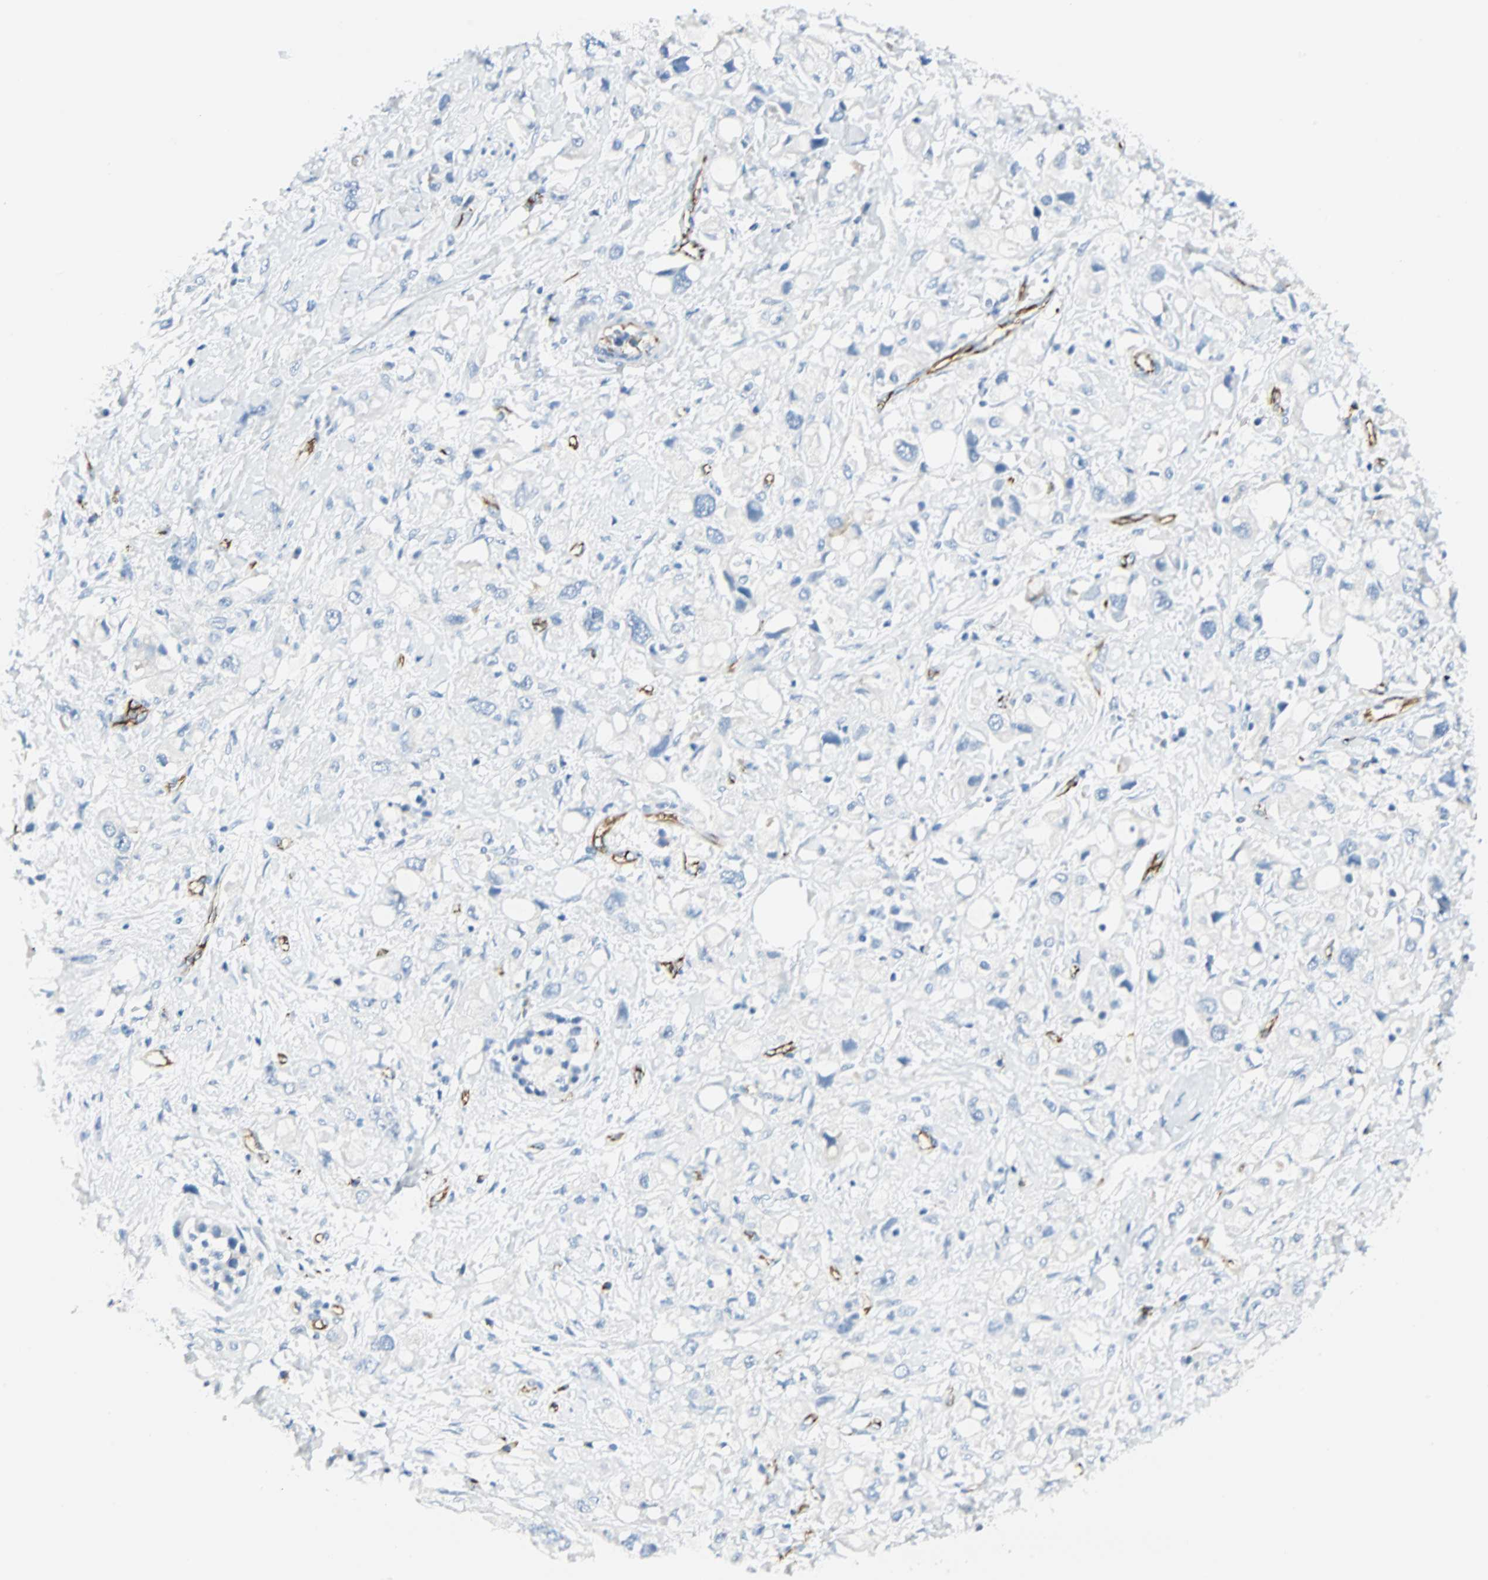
{"staining": {"intensity": "negative", "quantity": "none", "location": "none"}, "tissue": "pancreatic cancer", "cell_type": "Tumor cells", "image_type": "cancer", "snomed": [{"axis": "morphology", "description": "Adenocarcinoma, NOS"}, {"axis": "topography", "description": "Pancreas"}], "caption": "Tumor cells are negative for brown protein staining in adenocarcinoma (pancreatic). The staining was performed using DAB to visualize the protein expression in brown, while the nuclei were stained in blue with hematoxylin (Magnification: 20x).", "gene": "VPS9D1", "patient": {"sex": "female", "age": 56}}